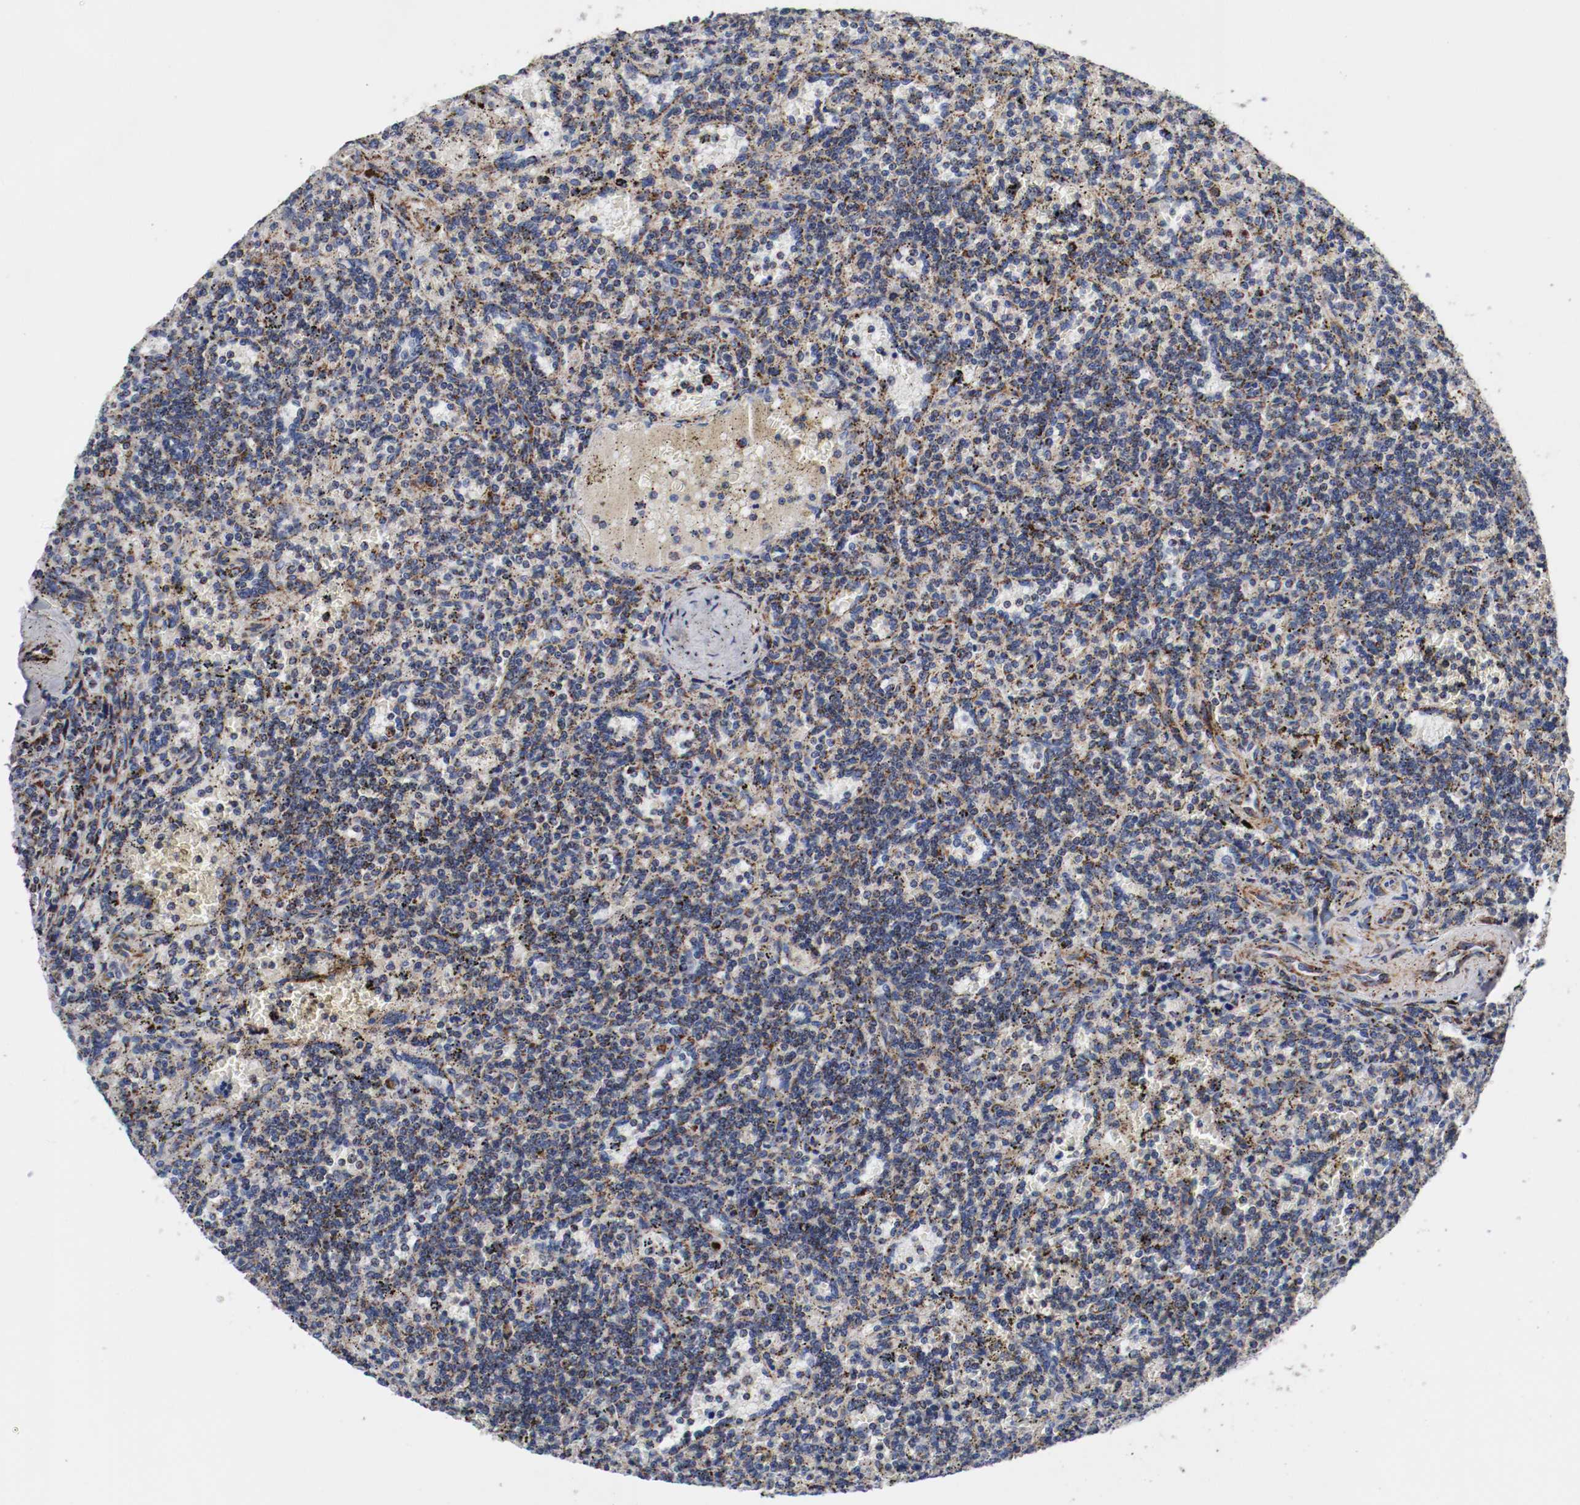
{"staining": {"intensity": "moderate", "quantity": "25%-75%", "location": "cytoplasmic/membranous"}, "tissue": "lymphoma", "cell_type": "Tumor cells", "image_type": "cancer", "snomed": [{"axis": "morphology", "description": "Malignant lymphoma, non-Hodgkin's type, Low grade"}, {"axis": "topography", "description": "Spleen"}], "caption": "A photomicrograph showing moderate cytoplasmic/membranous staining in approximately 25%-75% of tumor cells in malignant lymphoma, non-Hodgkin's type (low-grade), as visualized by brown immunohistochemical staining.", "gene": "TUBD1", "patient": {"sex": "male", "age": 73}}